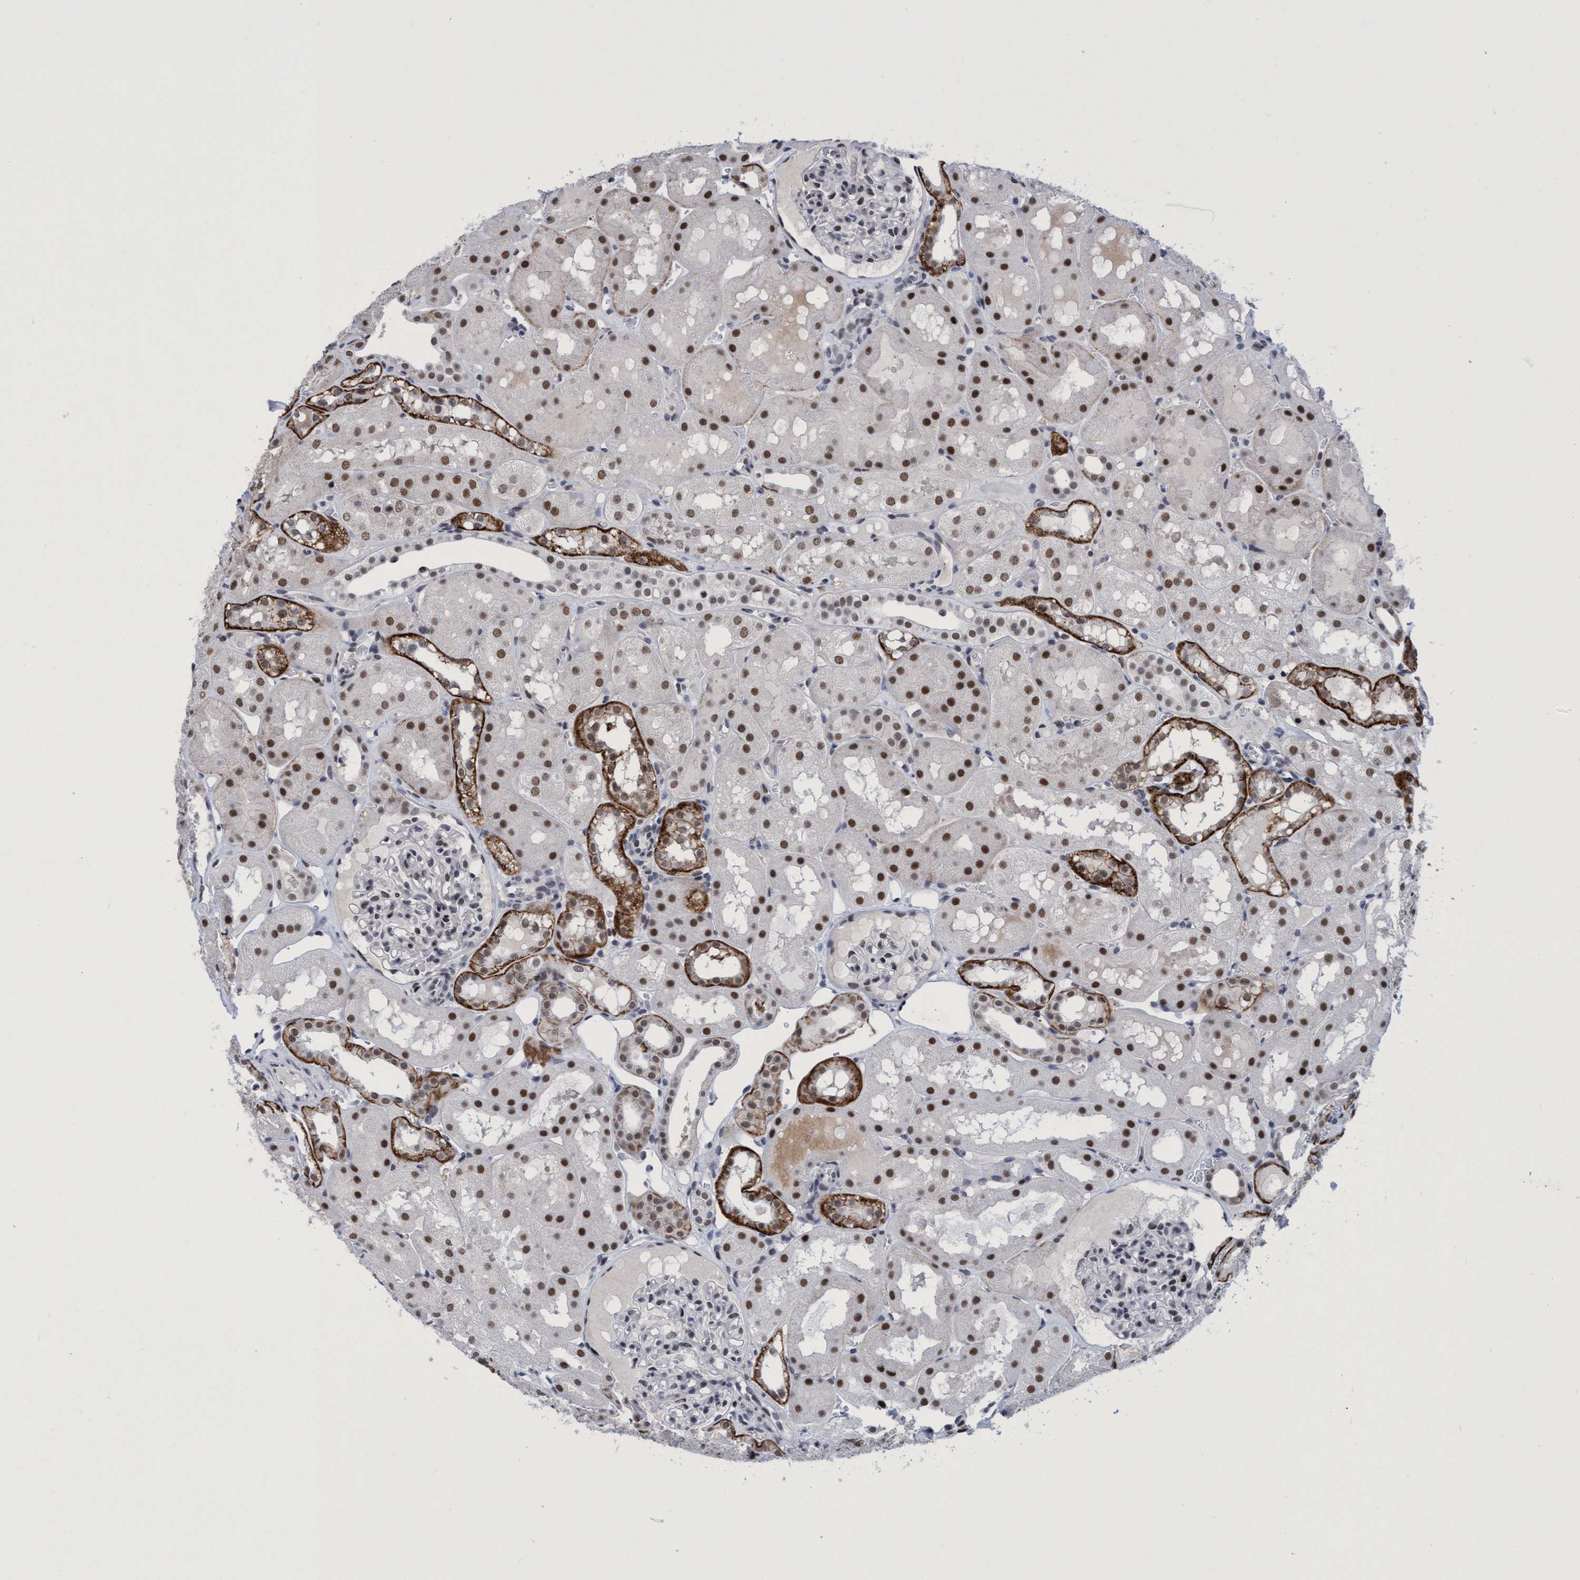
{"staining": {"intensity": "moderate", "quantity": "<25%", "location": "nuclear"}, "tissue": "kidney", "cell_type": "Cells in glomeruli", "image_type": "normal", "snomed": [{"axis": "morphology", "description": "Normal tissue, NOS"}, {"axis": "topography", "description": "Kidney"}, {"axis": "topography", "description": "Urinary bladder"}], "caption": "Immunohistochemical staining of benign kidney reveals <25% levels of moderate nuclear protein expression in approximately <25% of cells in glomeruli. (IHC, brightfield microscopy, high magnification).", "gene": "C9orf78", "patient": {"sex": "male", "age": 16}}